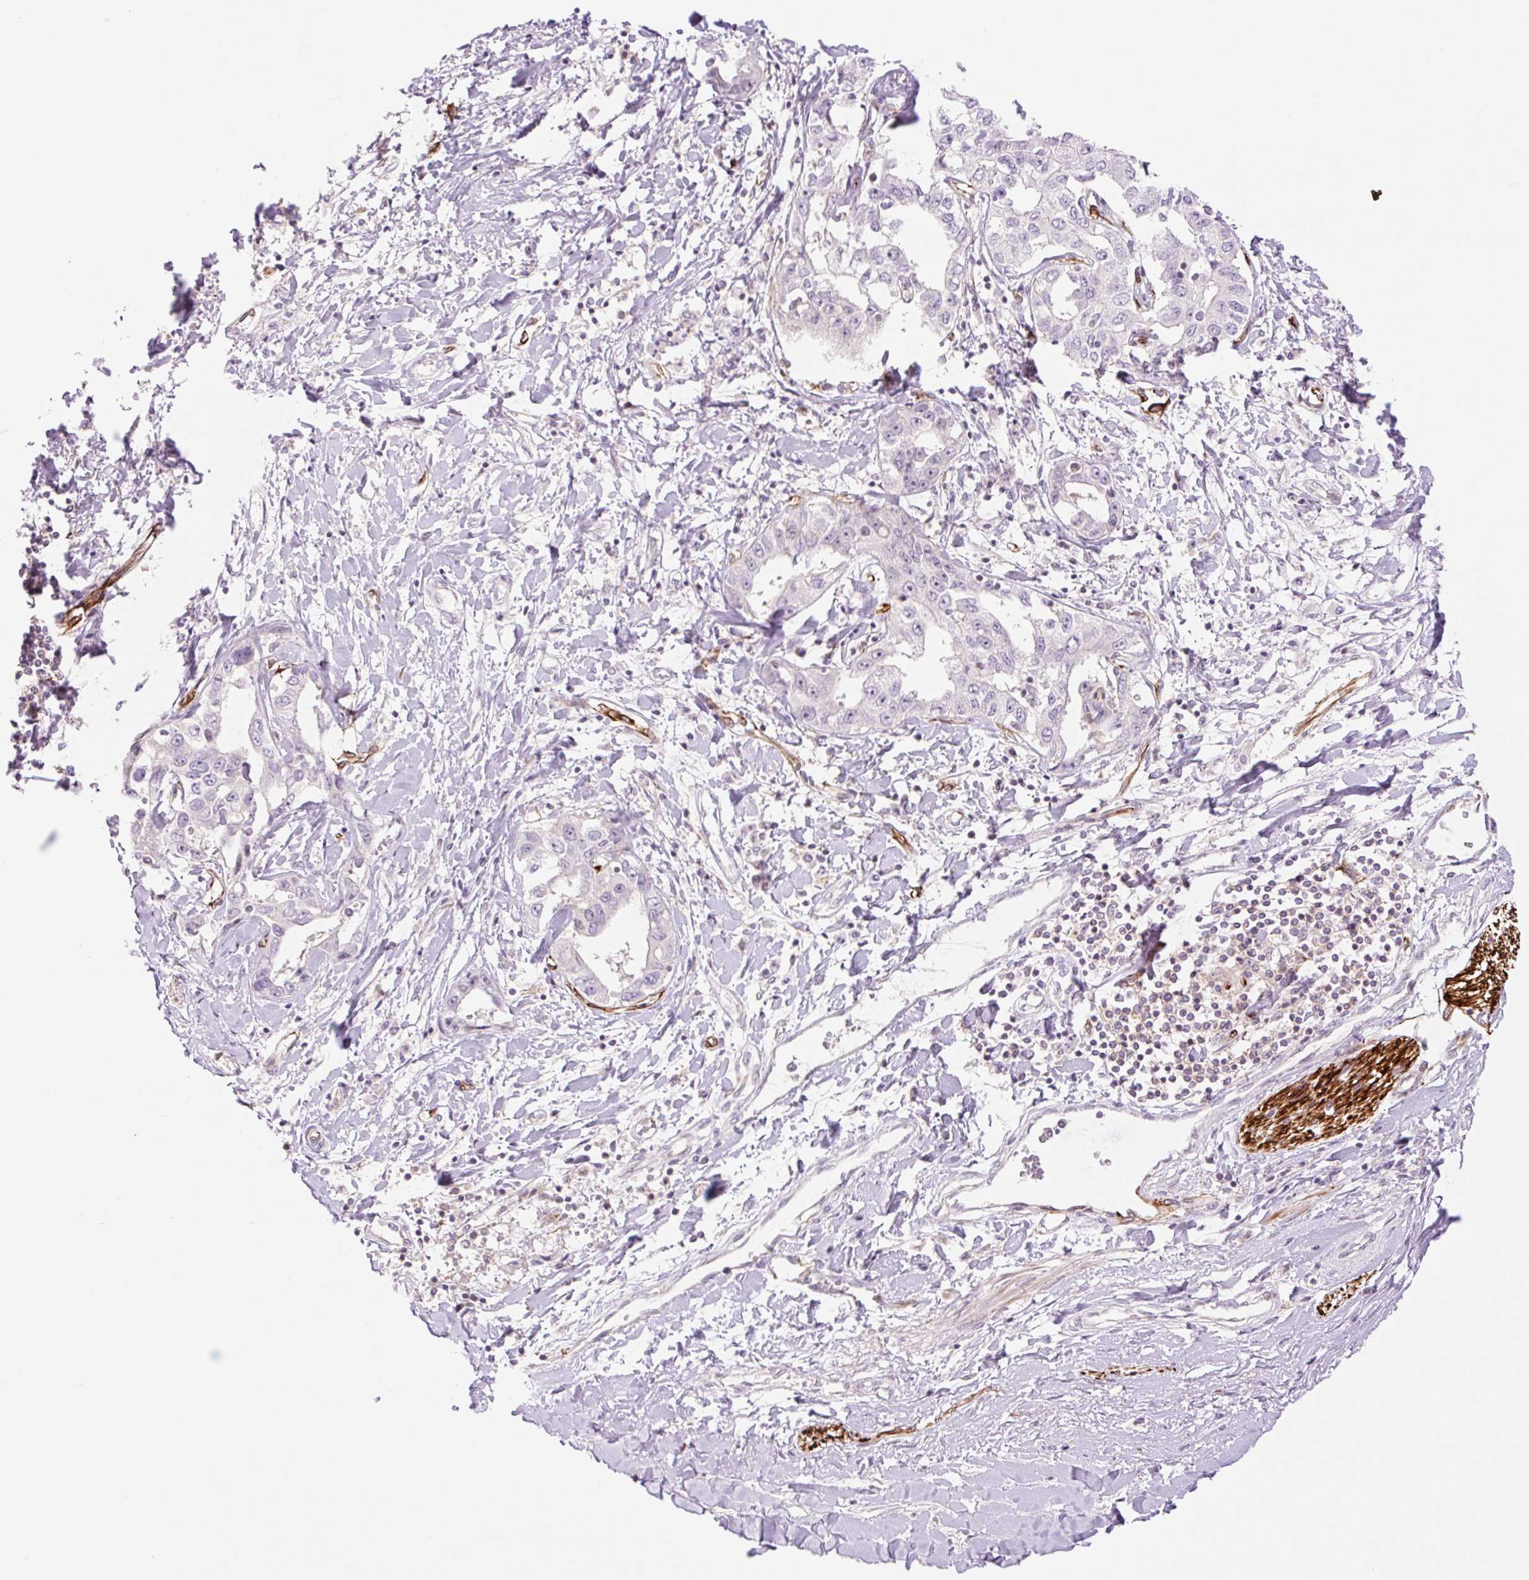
{"staining": {"intensity": "negative", "quantity": "none", "location": "none"}, "tissue": "liver cancer", "cell_type": "Tumor cells", "image_type": "cancer", "snomed": [{"axis": "morphology", "description": "Cholangiocarcinoma"}, {"axis": "topography", "description": "Liver"}], "caption": "This is a image of IHC staining of liver cancer (cholangiocarcinoma), which shows no positivity in tumor cells.", "gene": "ZFYVE21", "patient": {"sex": "male", "age": 59}}